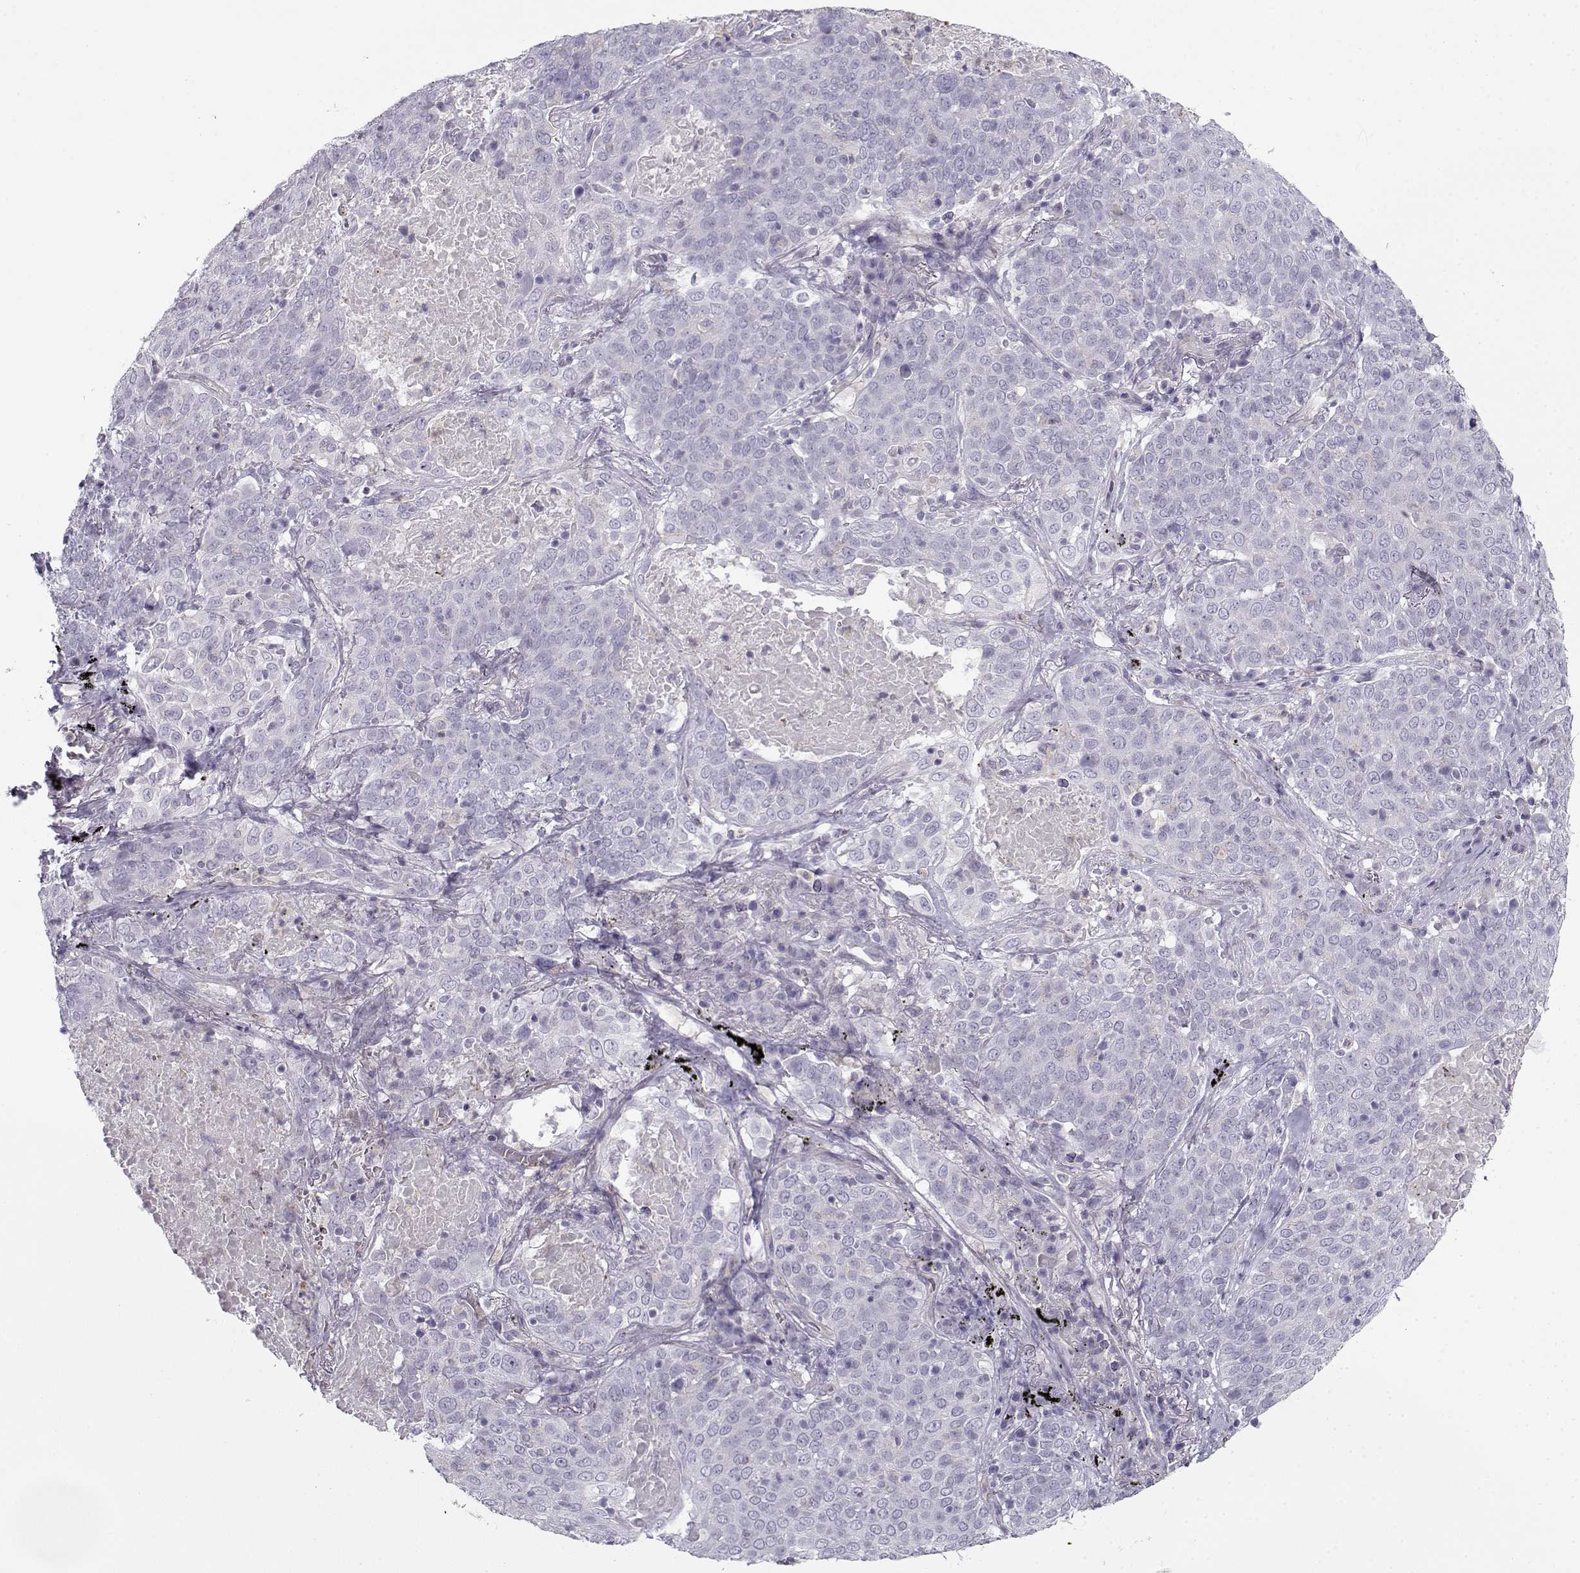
{"staining": {"intensity": "negative", "quantity": "none", "location": "none"}, "tissue": "lung cancer", "cell_type": "Tumor cells", "image_type": "cancer", "snomed": [{"axis": "morphology", "description": "Squamous cell carcinoma, NOS"}, {"axis": "topography", "description": "Lung"}], "caption": "Tumor cells show no significant expression in lung cancer (squamous cell carcinoma).", "gene": "MYO1A", "patient": {"sex": "male", "age": 82}}